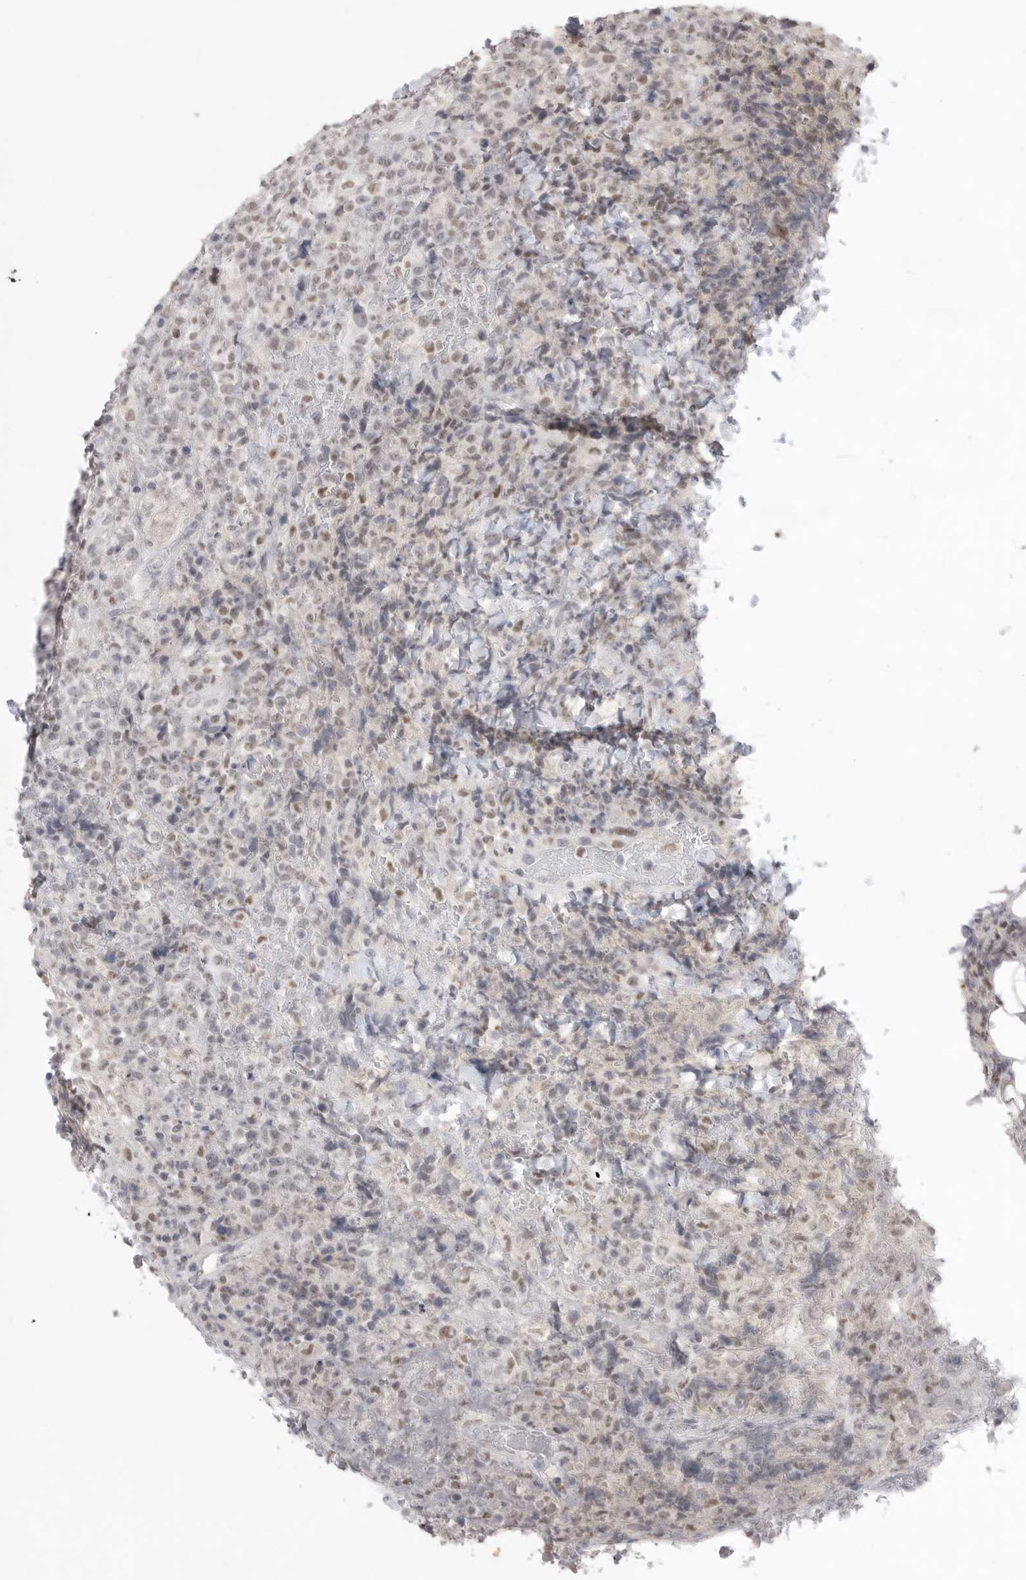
{"staining": {"intensity": "moderate", "quantity": "<25%", "location": "nuclear"}, "tissue": "lymphoma", "cell_type": "Tumor cells", "image_type": "cancer", "snomed": [{"axis": "morphology", "description": "Malignant lymphoma, non-Hodgkin's type, High grade"}, {"axis": "topography", "description": "Lymph node"}], "caption": "This image shows immunohistochemistry (IHC) staining of lymphoma, with low moderate nuclear positivity in about <25% of tumor cells.", "gene": "ZBTB7B", "patient": {"sex": "male", "age": 13}}